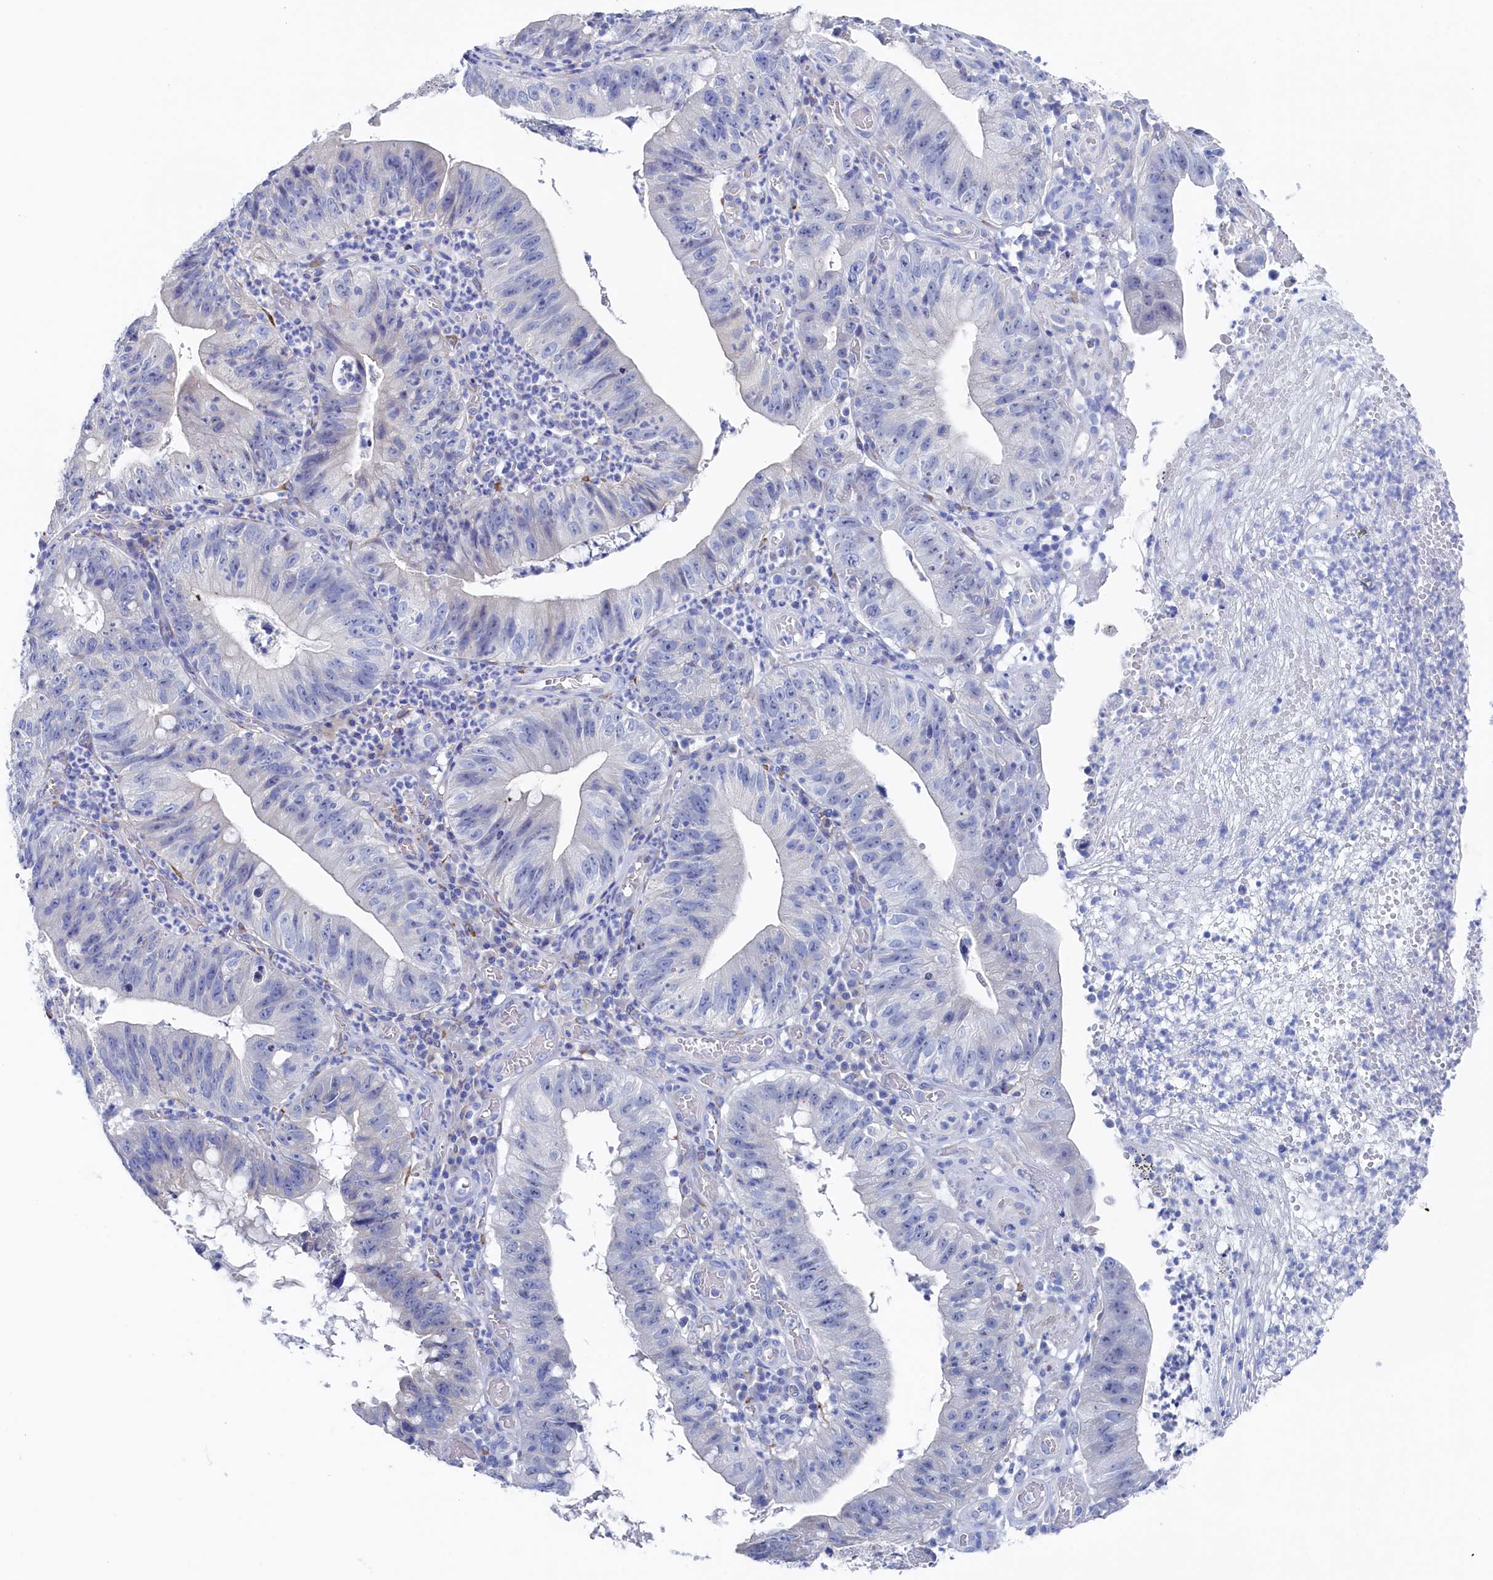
{"staining": {"intensity": "negative", "quantity": "none", "location": "none"}, "tissue": "stomach cancer", "cell_type": "Tumor cells", "image_type": "cancer", "snomed": [{"axis": "morphology", "description": "Adenocarcinoma, NOS"}, {"axis": "topography", "description": "Stomach"}], "caption": "An image of adenocarcinoma (stomach) stained for a protein shows no brown staining in tumor cells.", "gene": "TMOD2", "patient": {"sex": "male", "age": 59}}